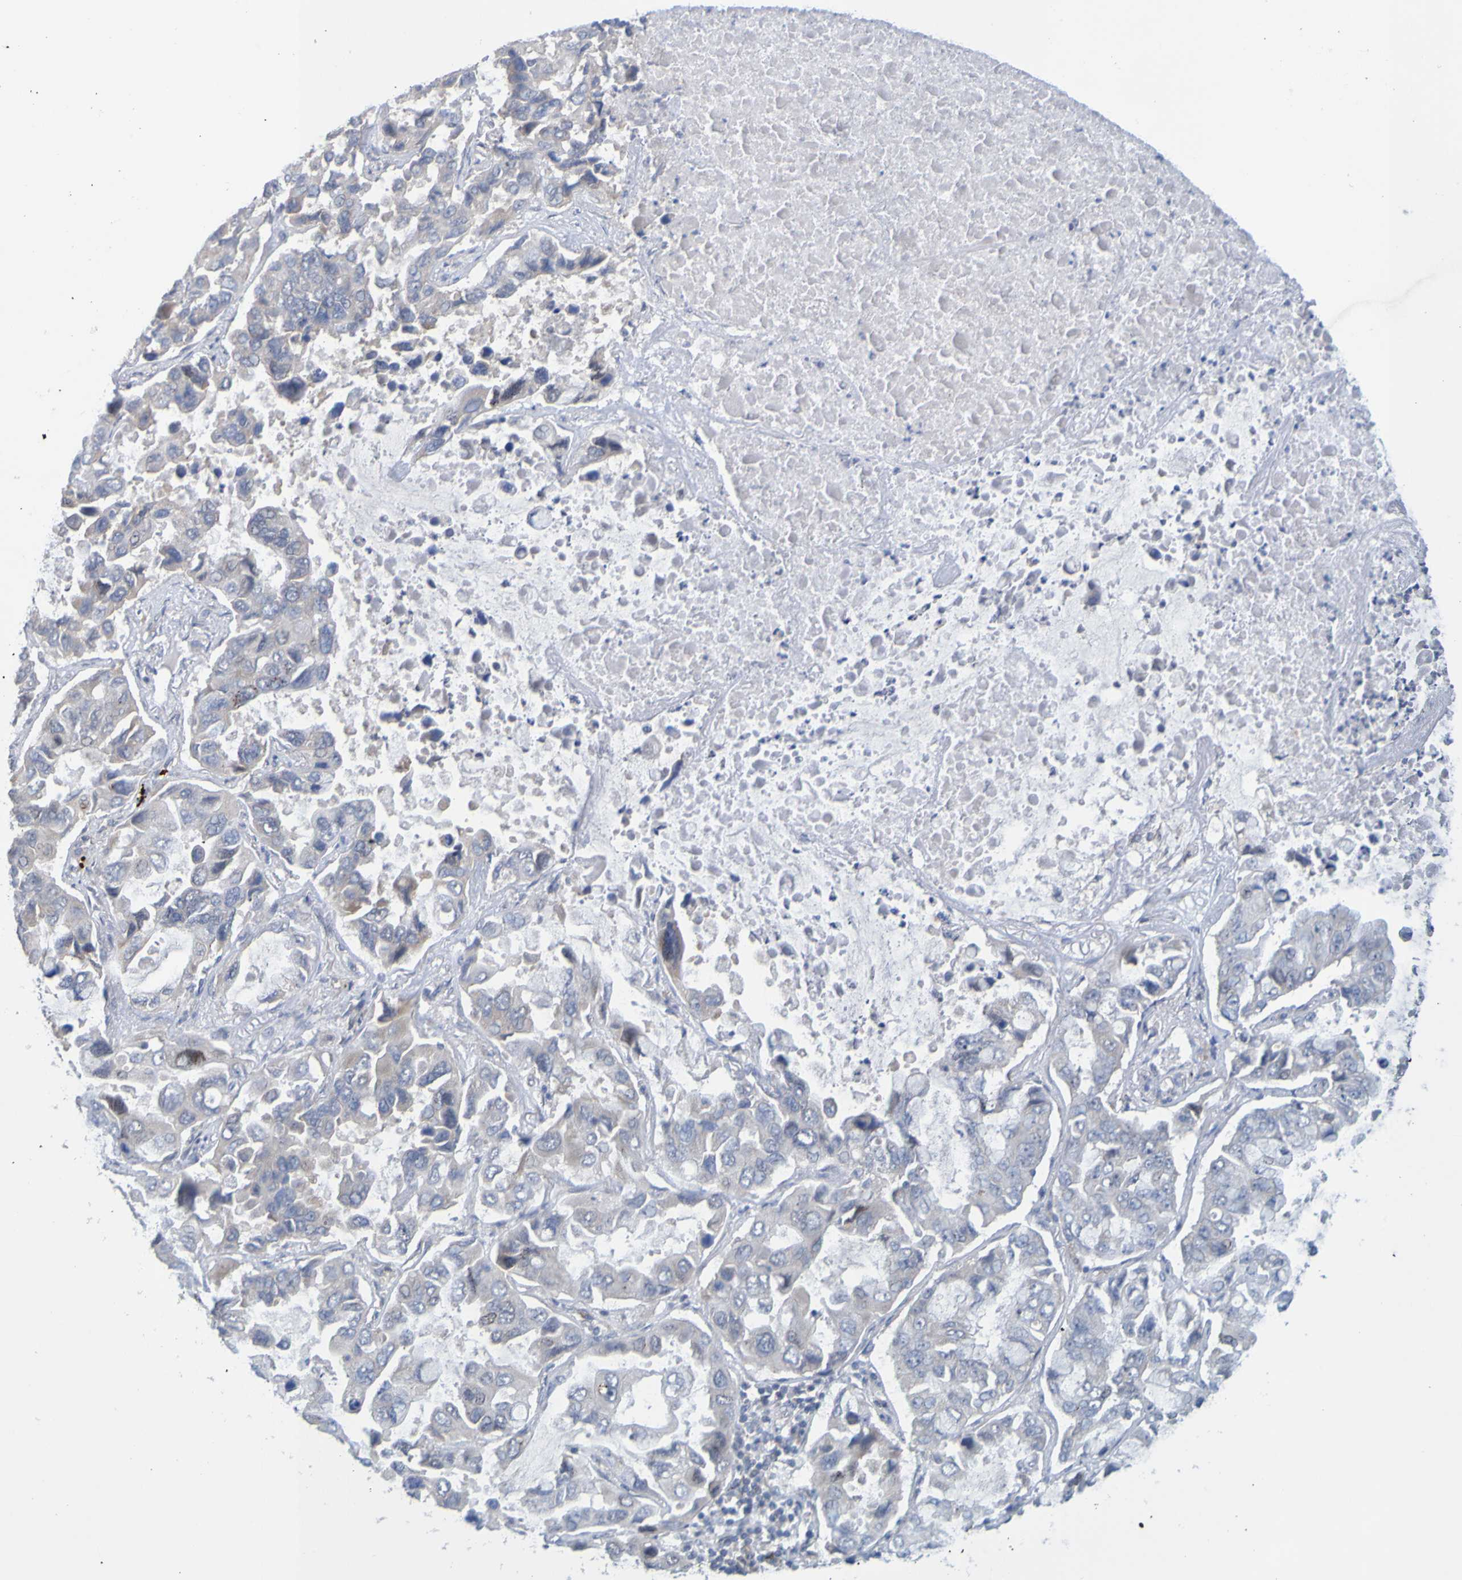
{"staining": {"intensity": "negative", "quantity": "none", "location": "none"}, "tissue": "lung cancer", "cell_type": "Tumor cells", "image_type": "cancer", "snomed": [{"axis": "morphology", "description": "Adenocarcinoma, NOS"}, {"axis": "topography", "description": "Lung"}], "caption": "An IHC image of lung adenocarcinoma is shown. There is no staining in tumor cells of lung adenocarcinoma.", "gene": "LILRB5", "patient": {"sex": "male", "age": 64}}